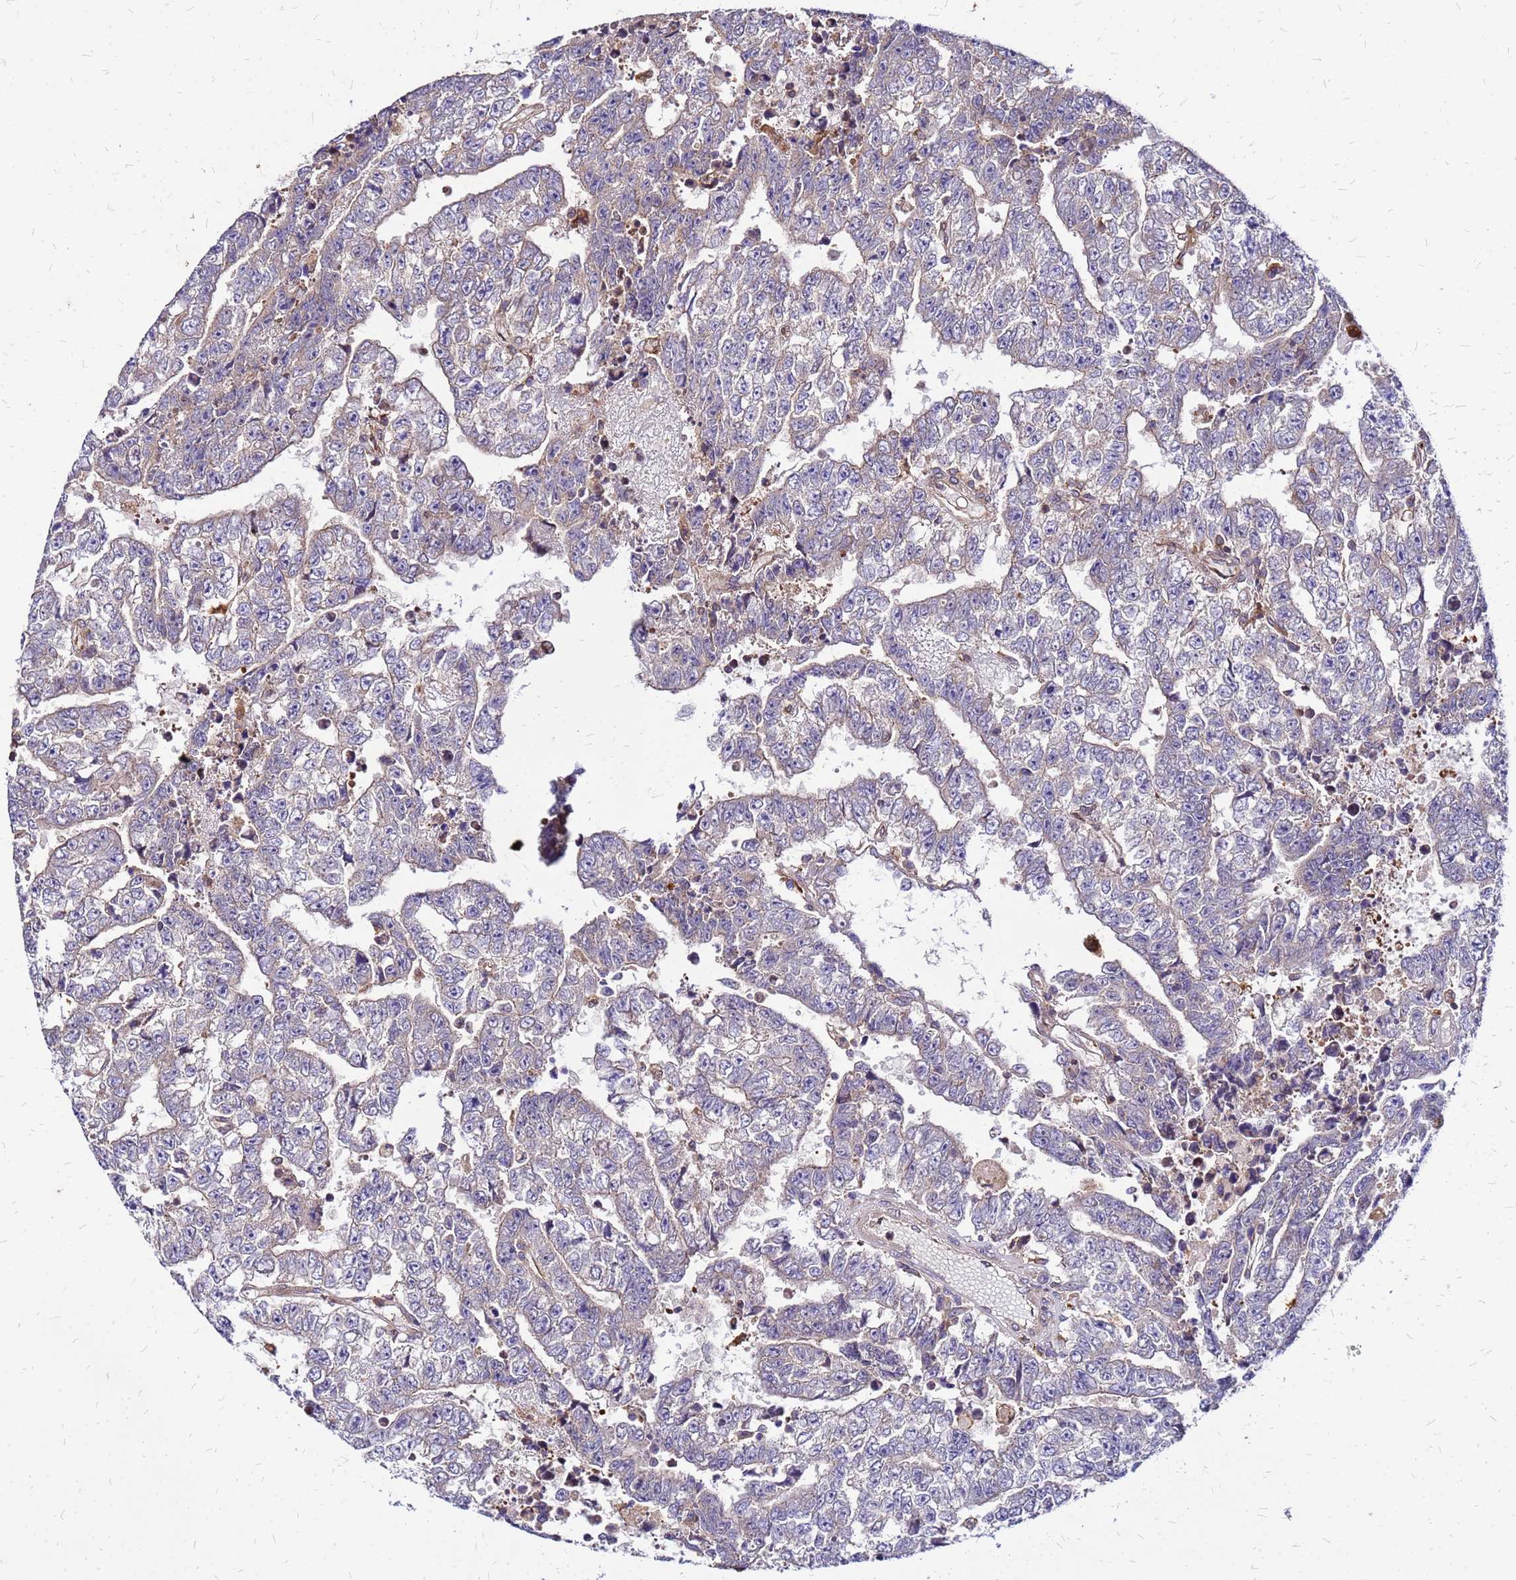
{"staining": {"intensity": "weak", "quantity": "<25%", "location": "cytoplasmic/membranous"}, "tissue": "testis cancer", "cell_type": "Tumor cells", "image_type": "cancer", "snomed": [{"axis": "morphology", "description": "Carcinoma, Embryonal, NOS"}, {"axis": "topography", "description": "Testis"}], "caption": "This is a micrograph of immunohistochemistry staining of testis cancer, which shows no staining in tumor cells.", "gene": "CYBC1", "patient": {"sex": "male", "age": 25}}